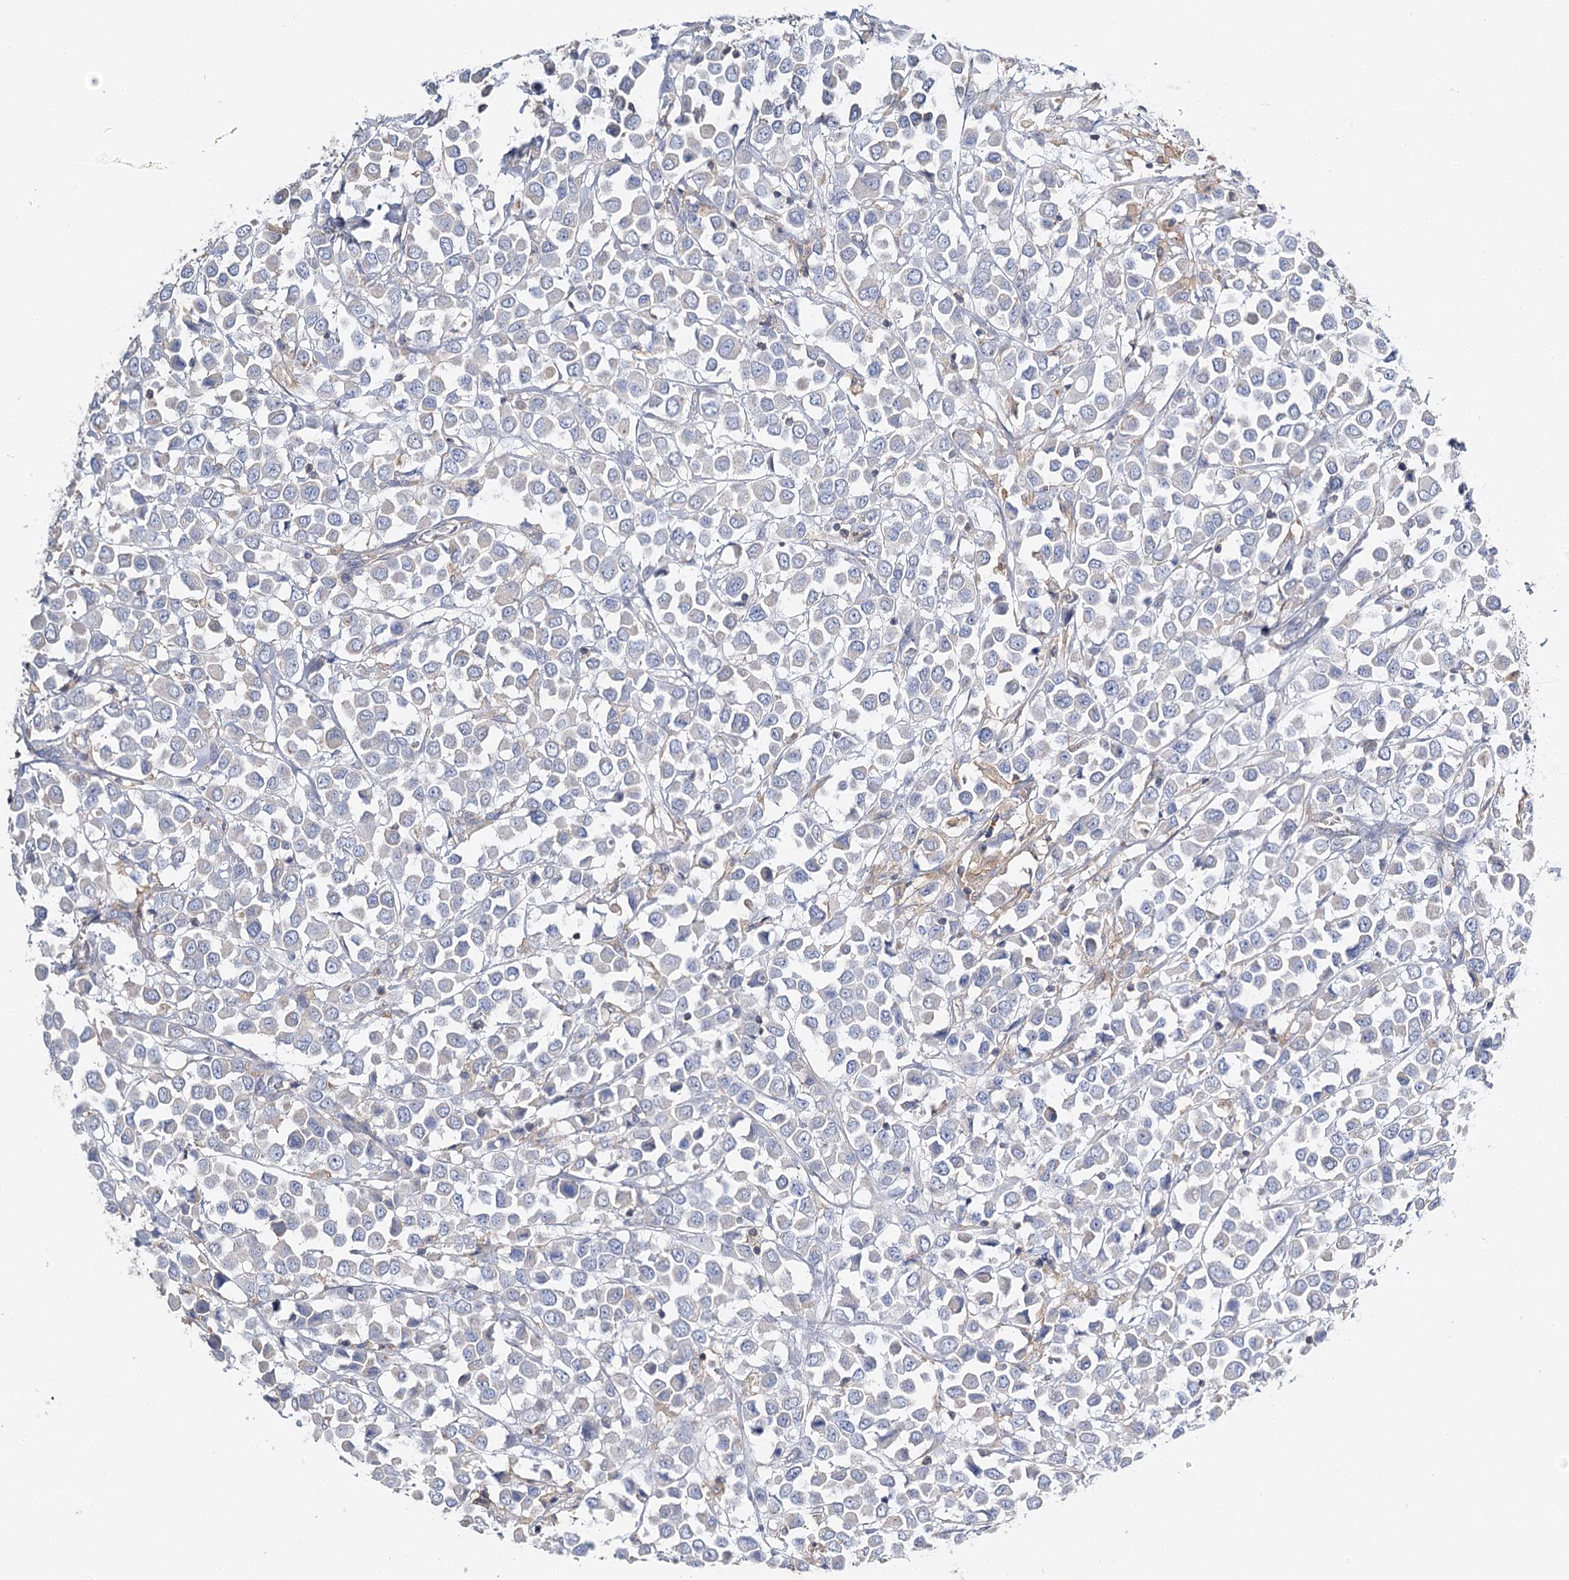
{"staining": {"intensity": "negative", "quantity": "none", "location": "none"}, "tissue": "breast cancer", "cell_type": "Tumor cells", "image_type": "cancer", "snomed": [{"axis": "morphology", "description": "Duct carcinoma"}, {"axis": "topography", "description": "Breast"}], "caption": "This is an immunohistochemistry (IHC) micrograph of human breast cancer. There is no expression in tumor cells.", "gene": "EPYC", "patient": {"sex": "female", "age": 61}}